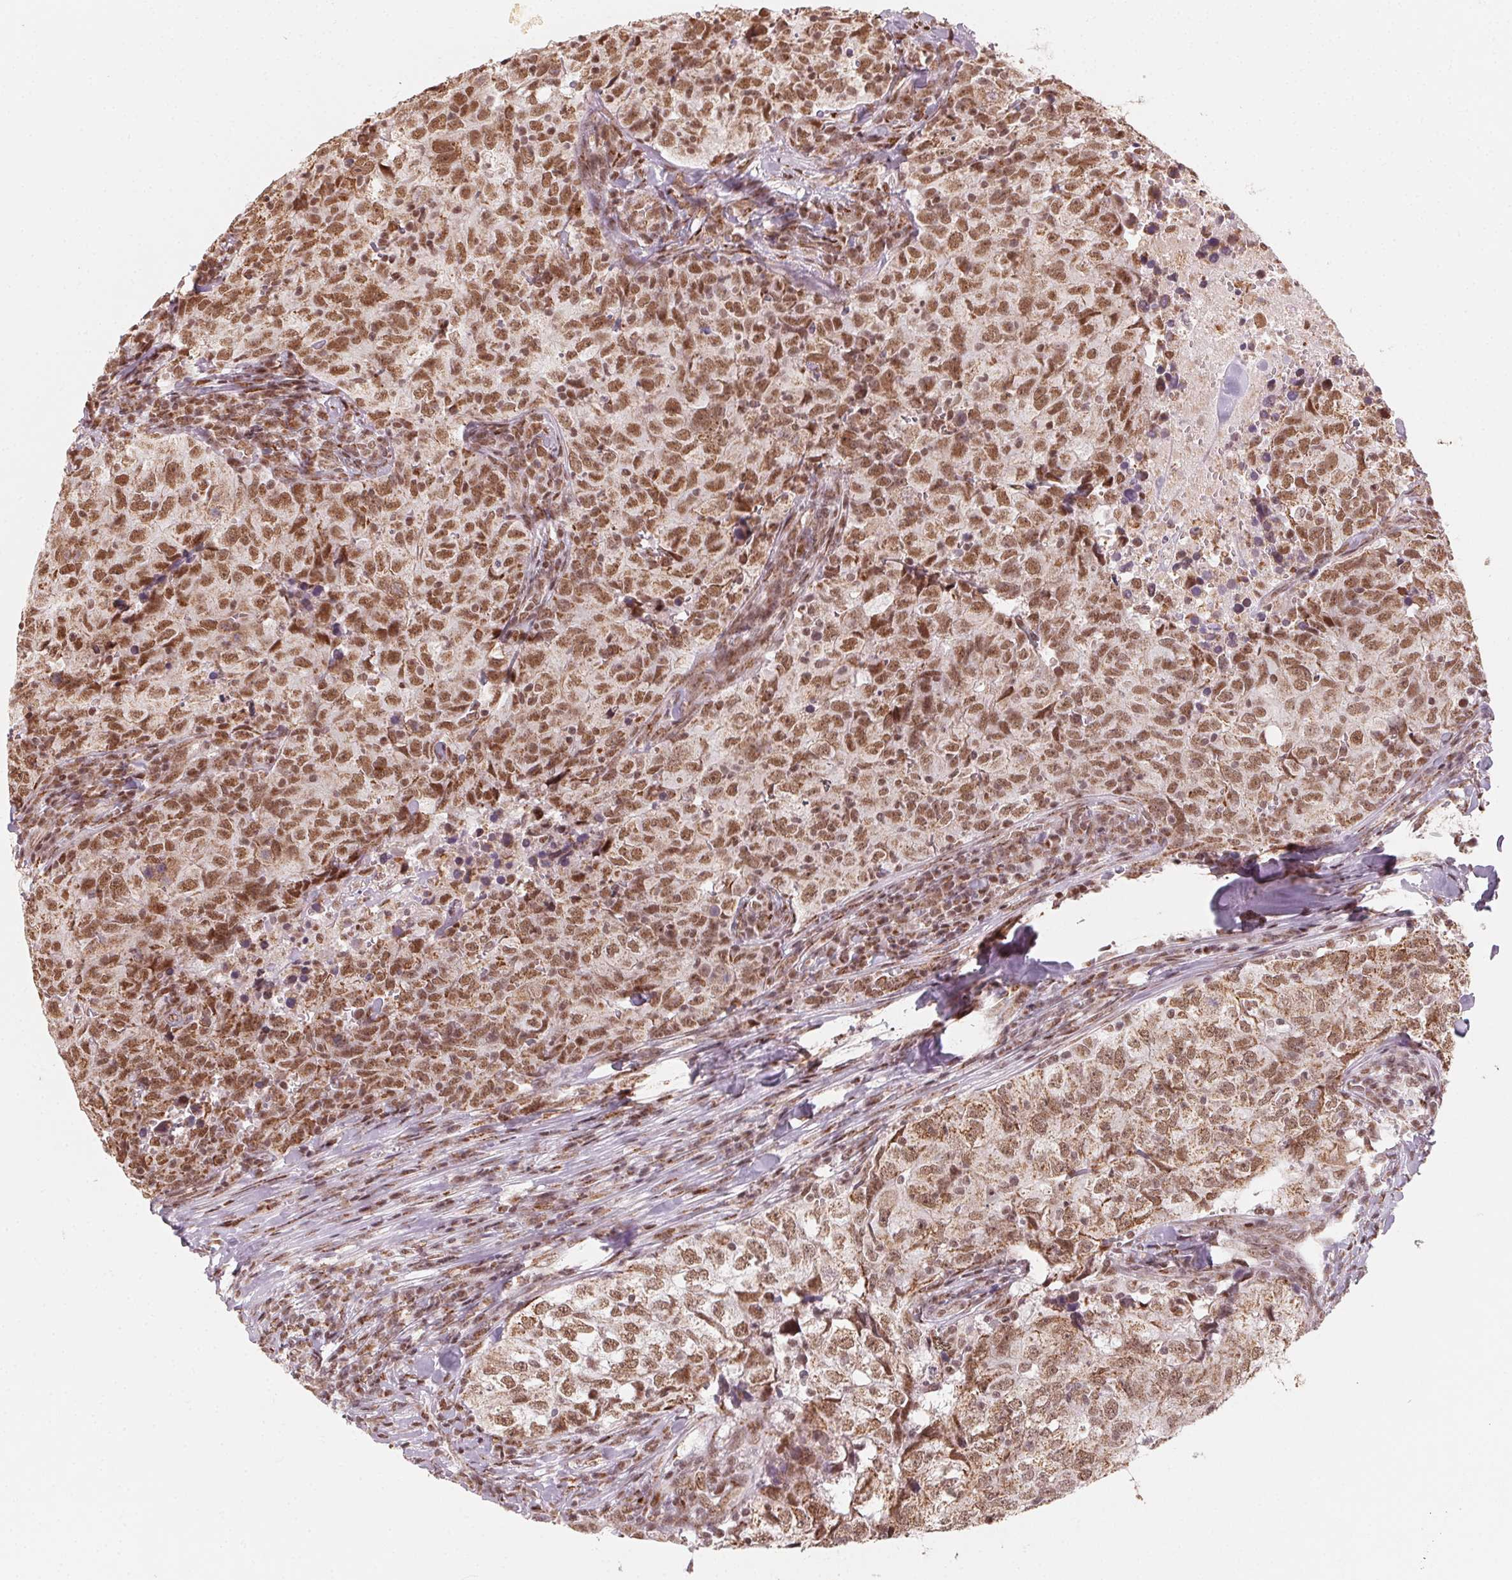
{"staining": {"intensity": "moderate", "quantity": ">75%", "location": "cytoplasmic/membranous,nuclear"}, "tissue": "breast cancer", "cell_type": "Tumor cells", "image_type": "cancer", "snomed": [{"axis": "morphology", "description": "Duct carcinoma"}, {"axis": "topography", "description": "Breast"}], "caption": "There is medium levels of moderate cytoplasmic/membranous and nuclear expression in tumor cells of intraductal carcinoma (breast), as demonstrated by immunohistochemical staining (brown color).", "gene": "TOPORS", "patient": {"sex": "female", "age": 30}}